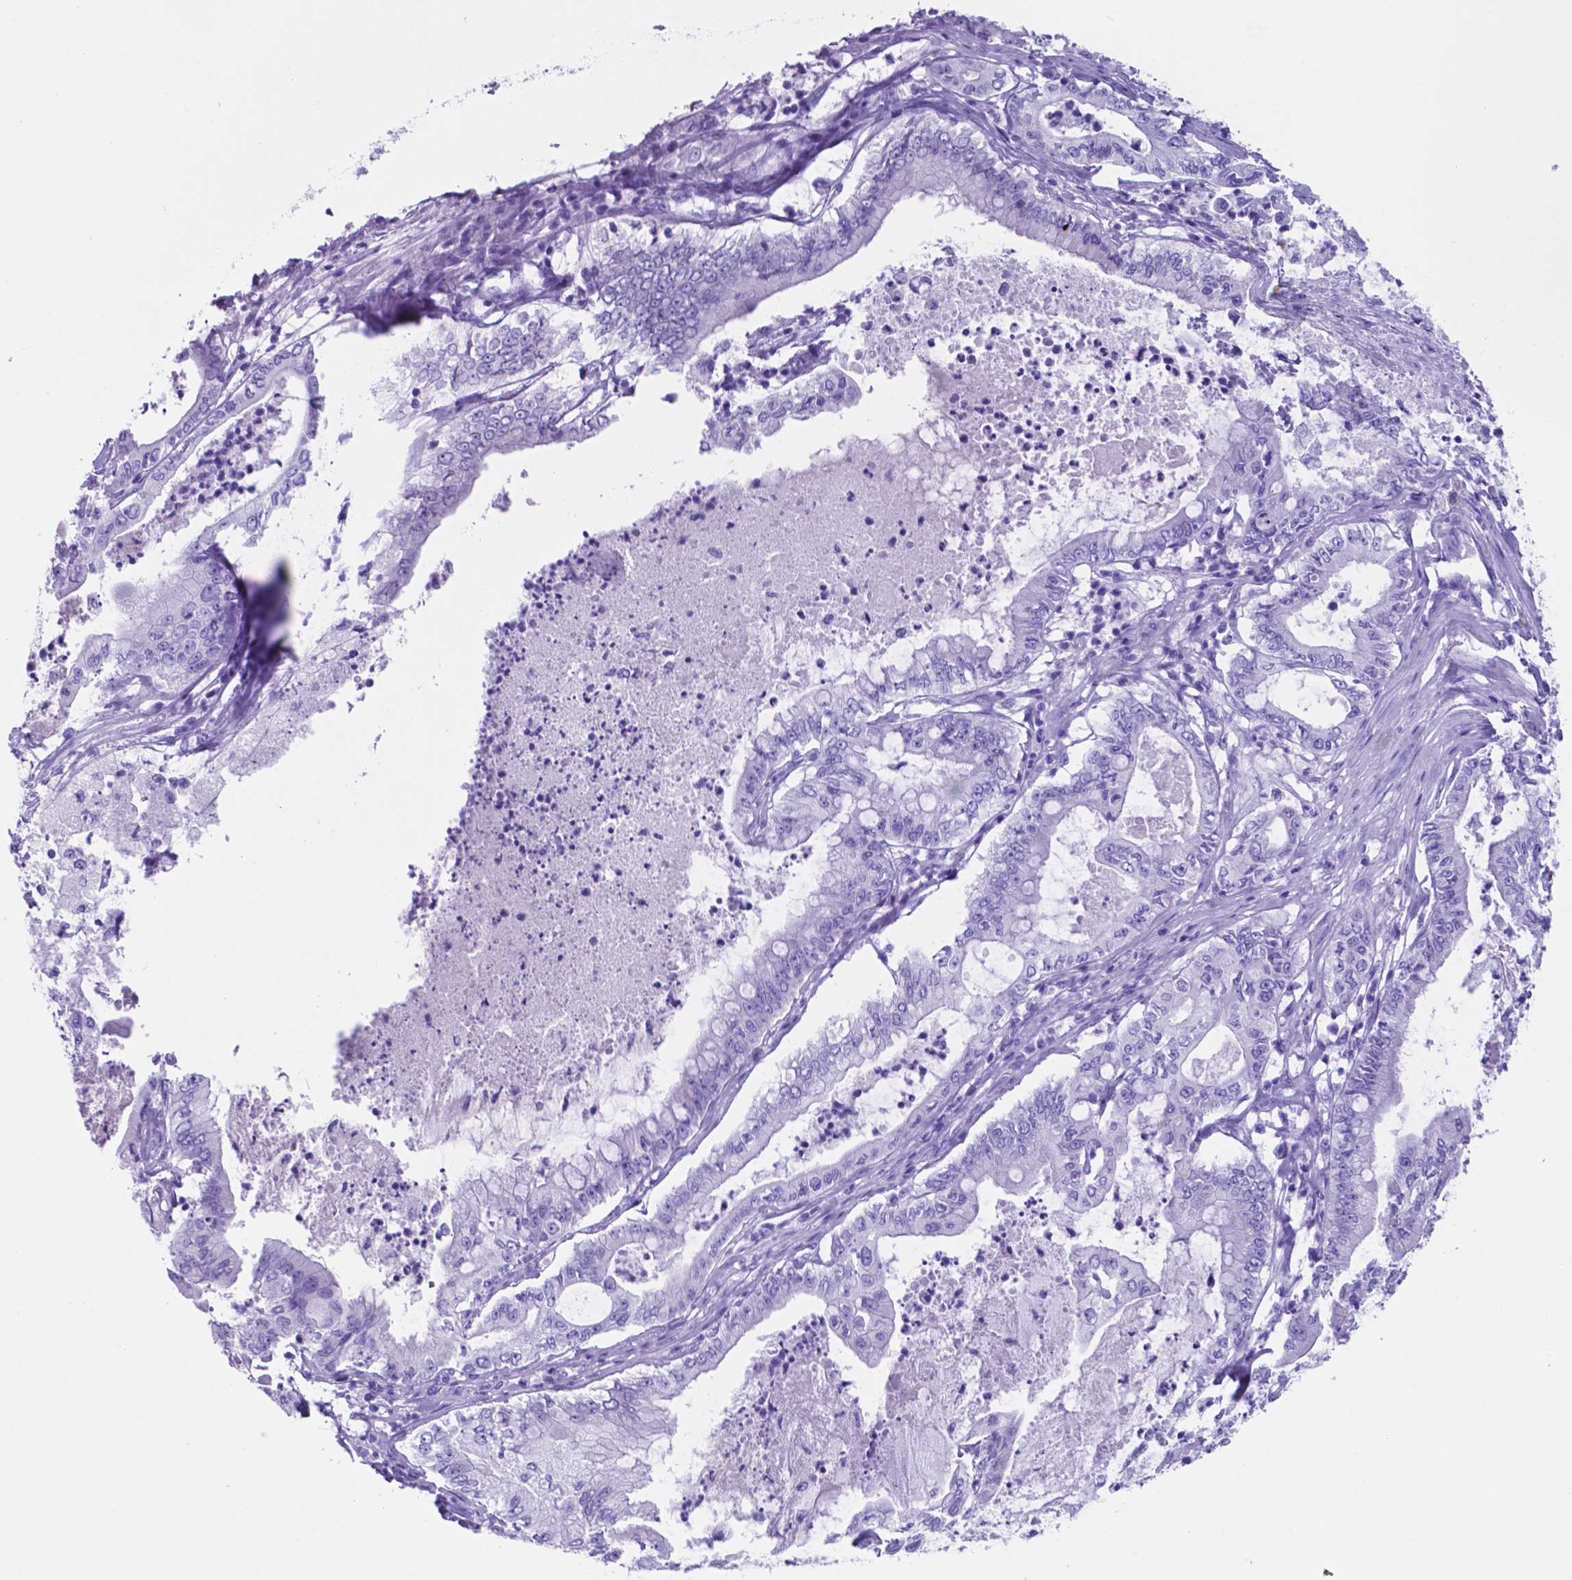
{"staining": {"intensity": "negative", "quantity": "none", "location": "none"}, "tissue": "pancreatic cancer", "cell_type": "Tumor cells", "image_type": "cancer", "snomed": [{"axis": "morphology", "description": "Adenocarcinoma, NOS"}, {"axis": "topography", "description": "Pancreas"}], "caption": "There is no significant staining in tumor cells of pancreatic cancer (adenocarcinoma).", "gene": "DNAAF8", "patient": {"sex": "male", "age": 71}}